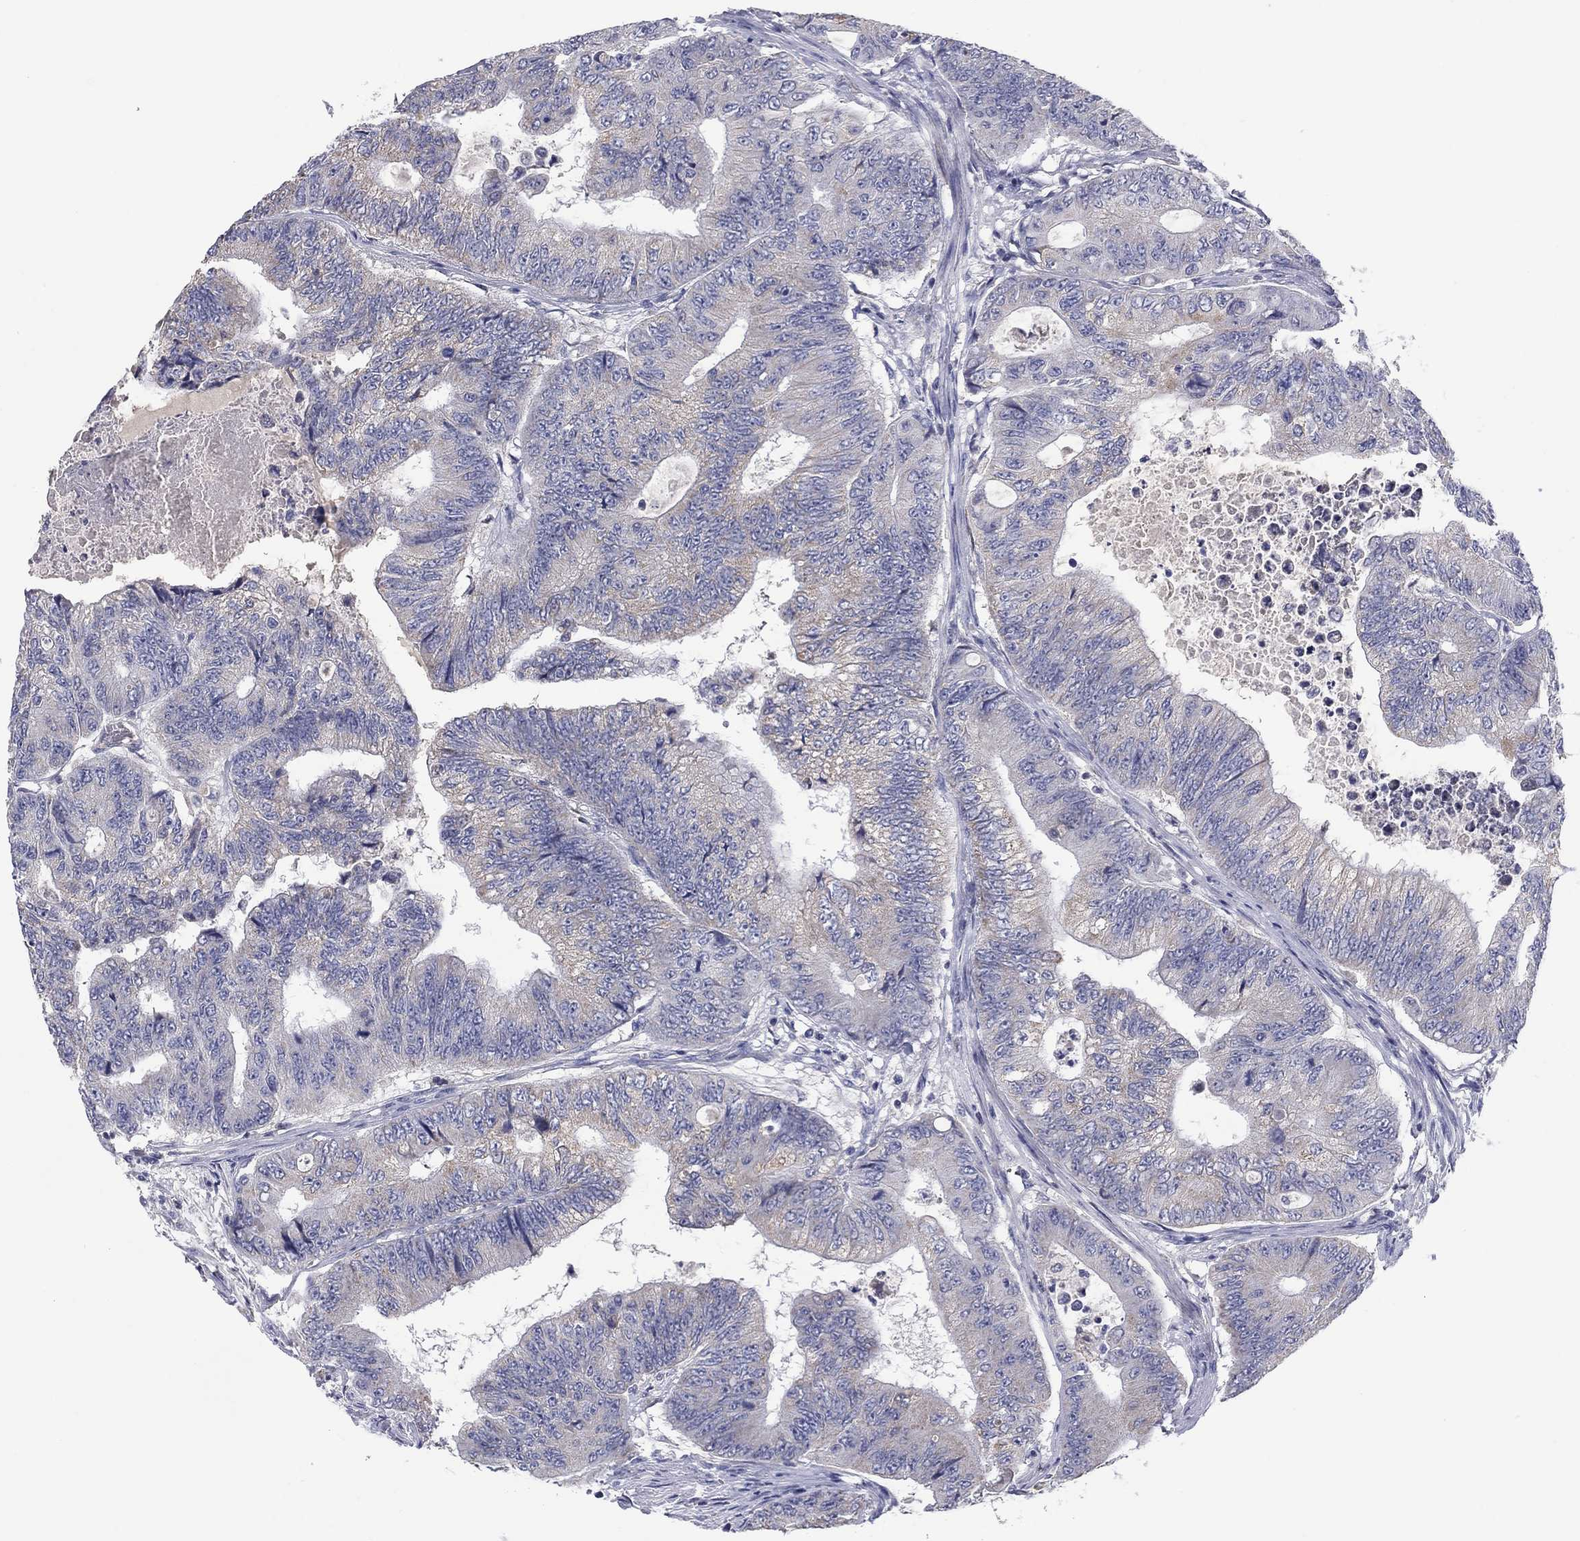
{"staining": {"intensity": "negative", "quantity": "none", "location": "none"}, "tissue": "colorectal cancer", "cell_type": "Tumor cells", "image_type": "cancer", "snomed": [{"axis": "morphology", "description": "Adenocarcinoma, NOS"}, {"axis": "topography", "description": "Colon"}], "caption": "High power microscopy micrograph of an immunohistochemistry histopathology image of colorectal adenocarcinoma, revealing no significant staining in tumor cells.", "gene": "FRK", "patient": {"sex": "female", "age": 48}}